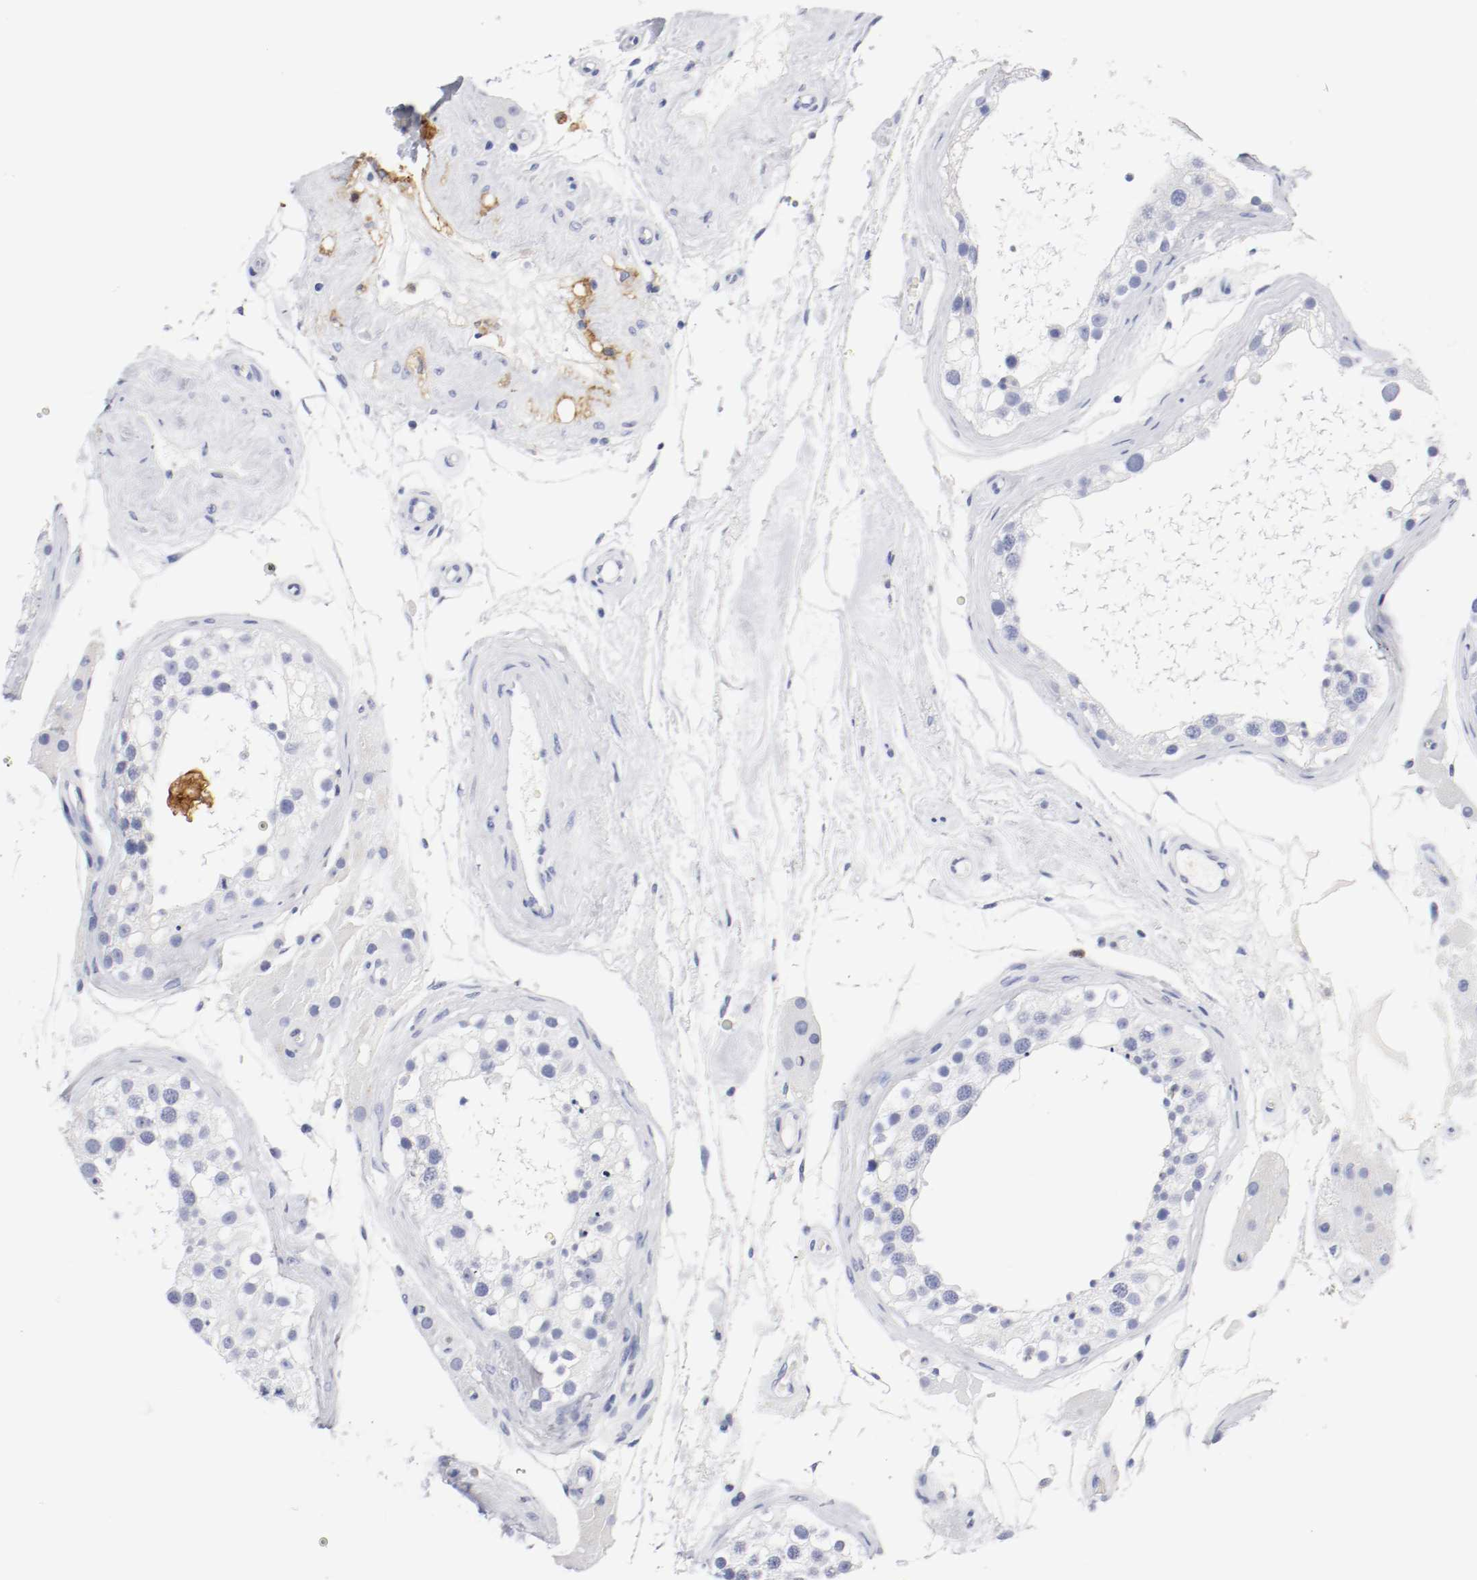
{"staining": {"intensity": "negative", "quantity": "none", "location": "none"}, "tissue": "testis", "cell_type": "Cells in seminiferous ducts", "image_type": "normal", "snomed": [{"axis": "morphology", "description": "Normal tissue, NOS"}, {"axis": "topography", "description": "Testis"}], "caption": "This is an IHC image of benign testis. There is no positivity in cells in seminiferous ducts.", "gene": "ITGAX", "patient": {"sex": "male", "age": 68}}